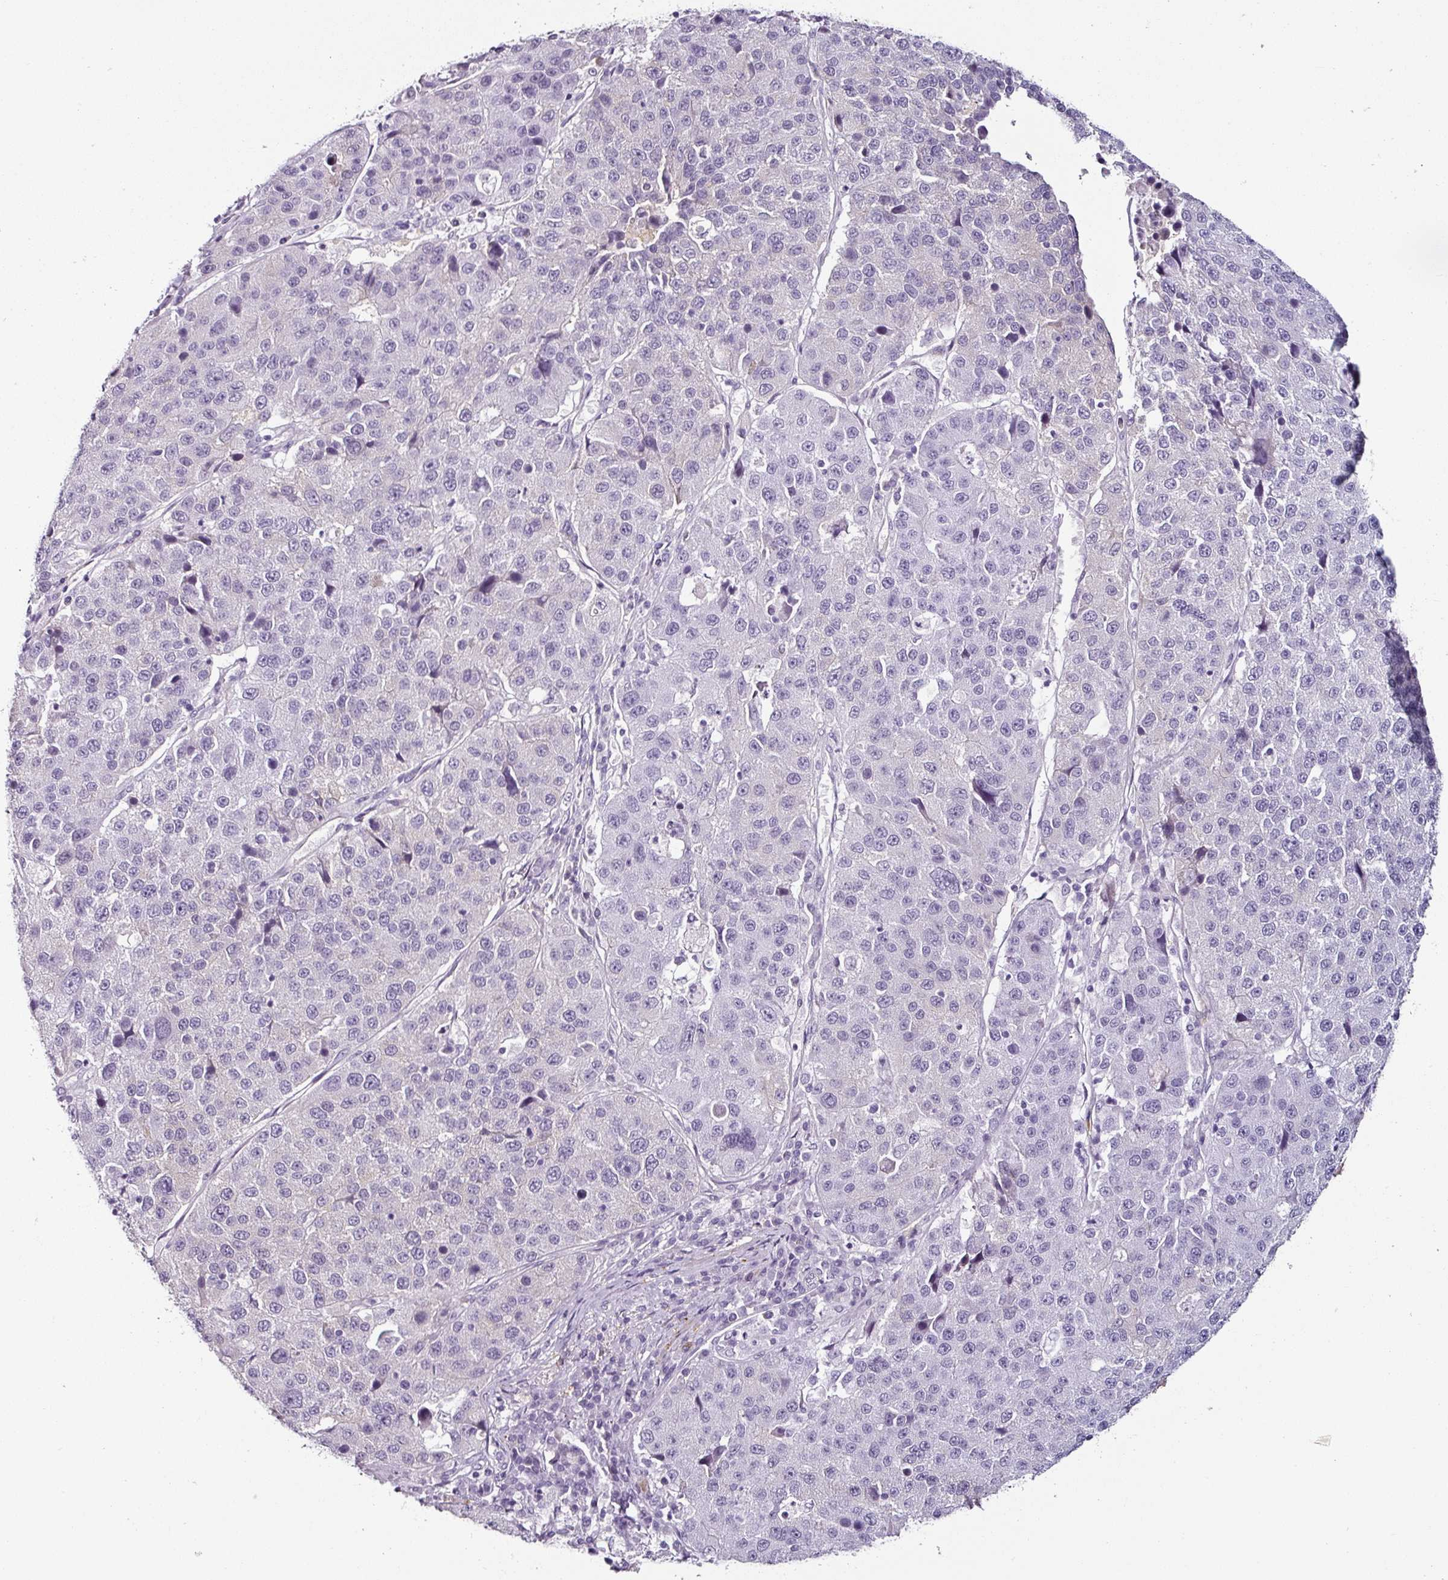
{"staining": {"intensity": "negative", "quantity": "none", "location": "none"}, "tissue": "stomach cancer", "cell_type": "Tumor cells", "image_type": "cancer", "snomed": [{"axis": "morphology", "description": "Adenocarcinoma, NOS"}, {"axis": "topography", "description": "Stomach"}], "caption": "Immunohistochemistry (IHC) photomicrograph of human adenocarcinoma (stomach) stained for a protein (brown), which displays no expression in tumor cells.", "gene": "CAP2", "patient": {"sex": "male", "age": 71}}